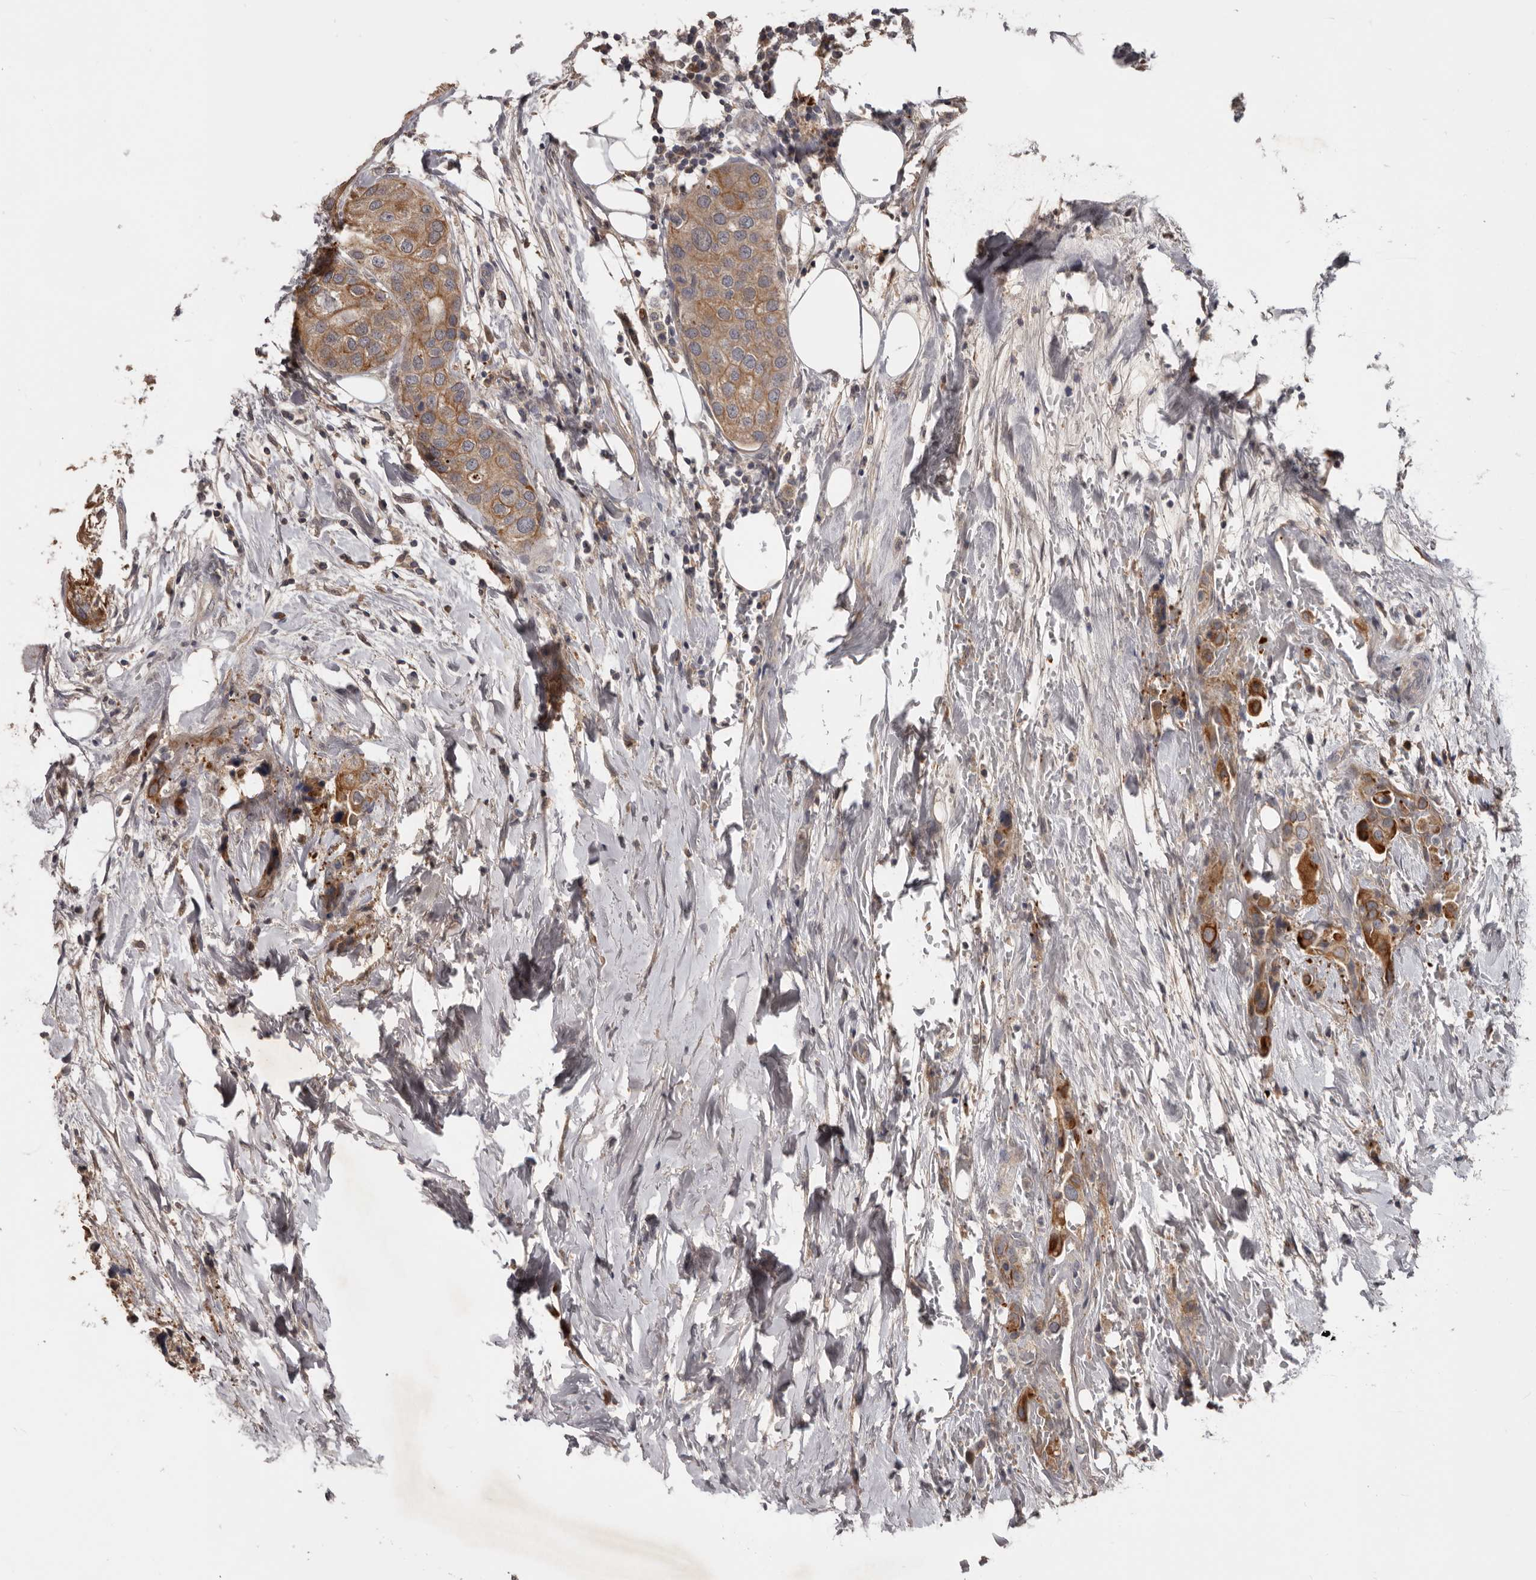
{"staining": {"intensity": "moderate", "quantity": ">75%", "location": "cytoplasmic/membranous"}, "tissue": "urothelial cancer", "cell_type": "Tumor cells", "image_type": "cancer", "snomed": [{"axis": "morphology", "description": "Urothelial carcinoma, High grade"}, {"axis": "topography", "description": "Urinary bladder"}], "caption": "High-grade urothelial carcinoma was stained to show a protein in brown. There is medium levels of moderate cytoplasmic/membranous staining in approximately >75% of tumor cells. The protein is shown in brown color, while the nuclei are stained blue.", "gene": "NMUR1", "patient": {"sex": "male", "age": 64}}